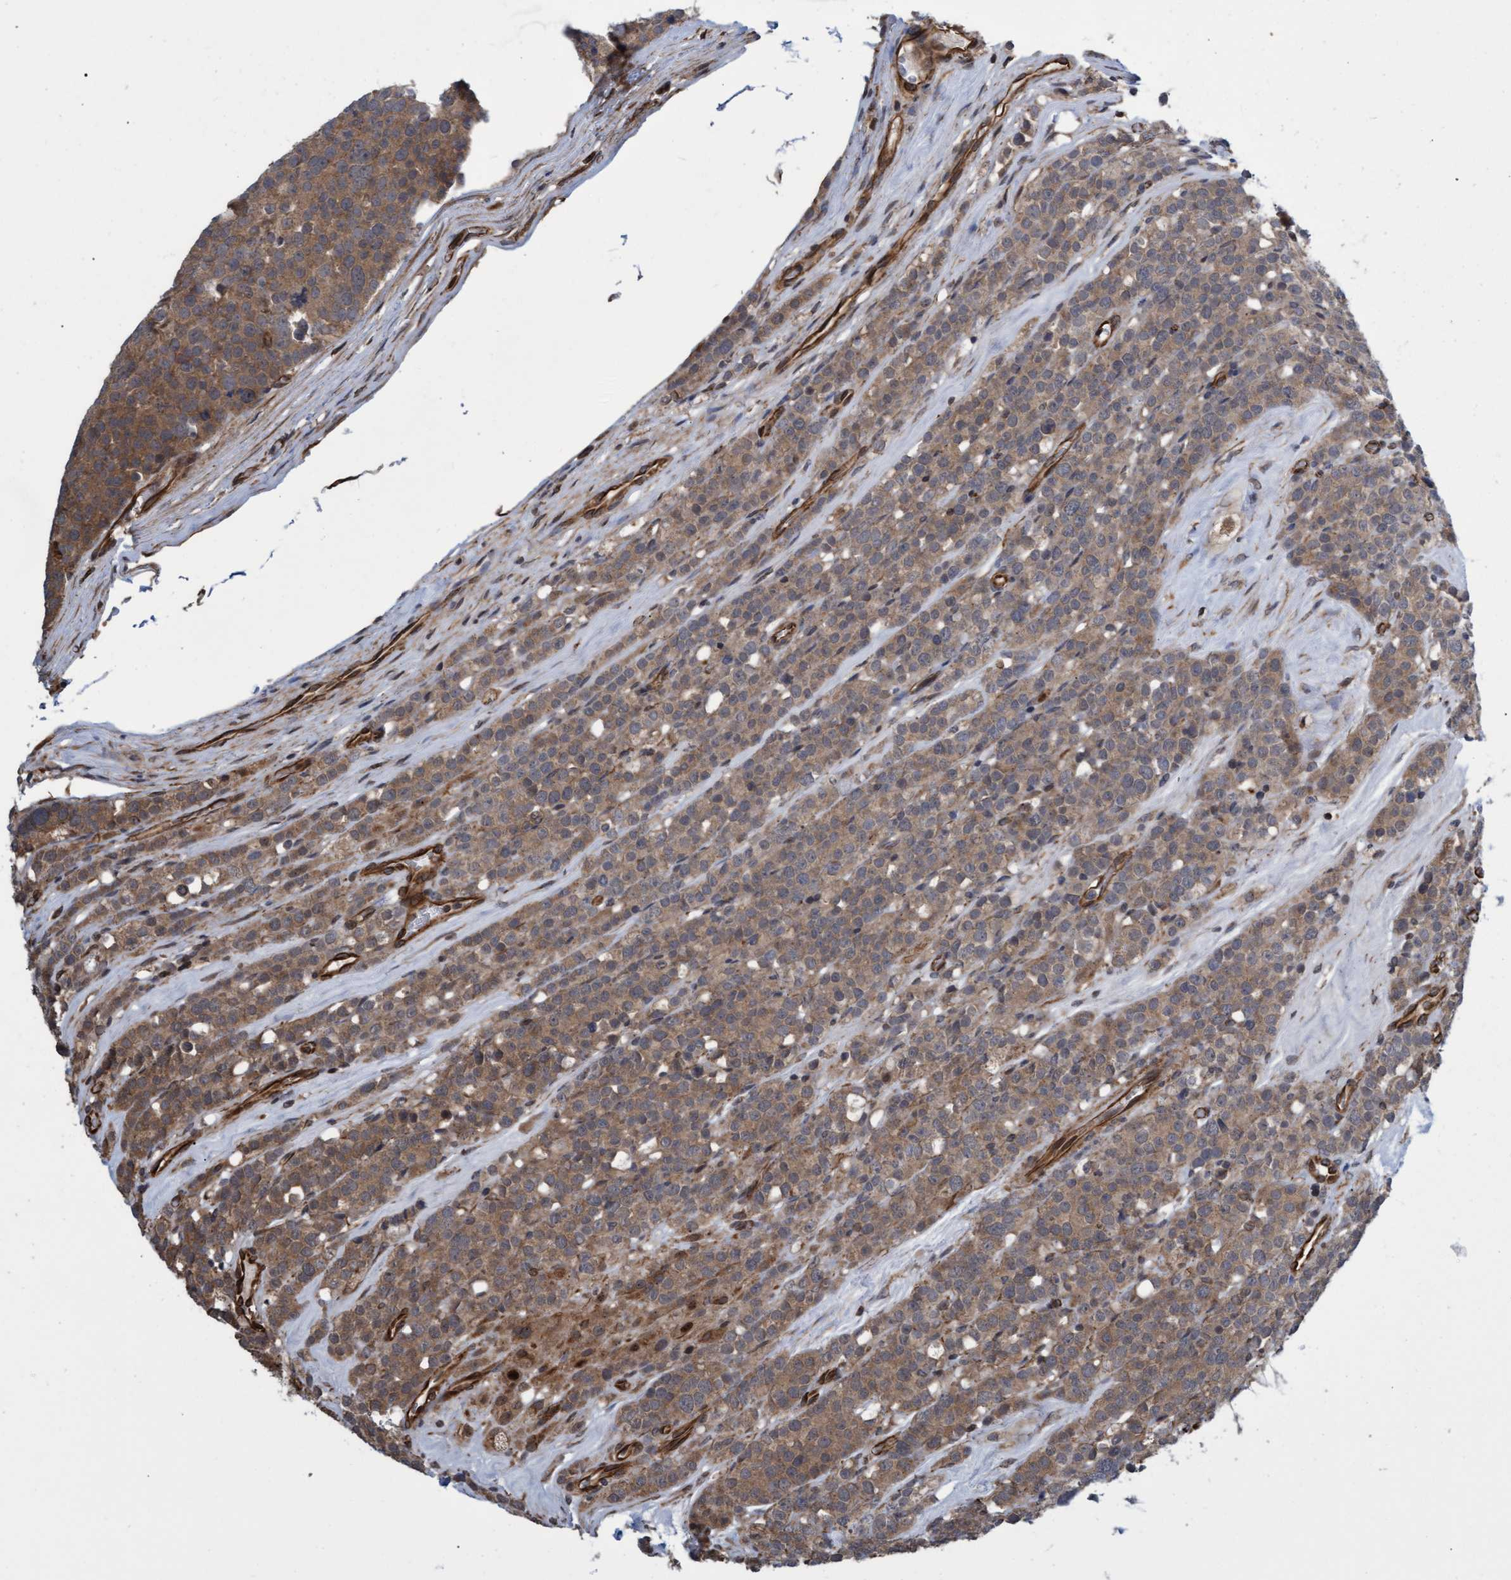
{"staining": {"intensity": "moderate", "quantity": ">75%", "location": "cytoplasmic/membranous"}, "tissue": "testis cancer", "cell_type": "Tumor cells", "image_type": "cancer", "snomed": [{"axis": "morphology", "description": "Seminoma, NOS"}, {"axis": "topography", "description": "Testis"}], "caption": "Moderate cytoplasmic/membranous protein expression is identified in approximately >75% of tumor cells in testis seminoma.", "gene": "TNFRSF10B", "patient": {"sex": "male", "age": 71}}